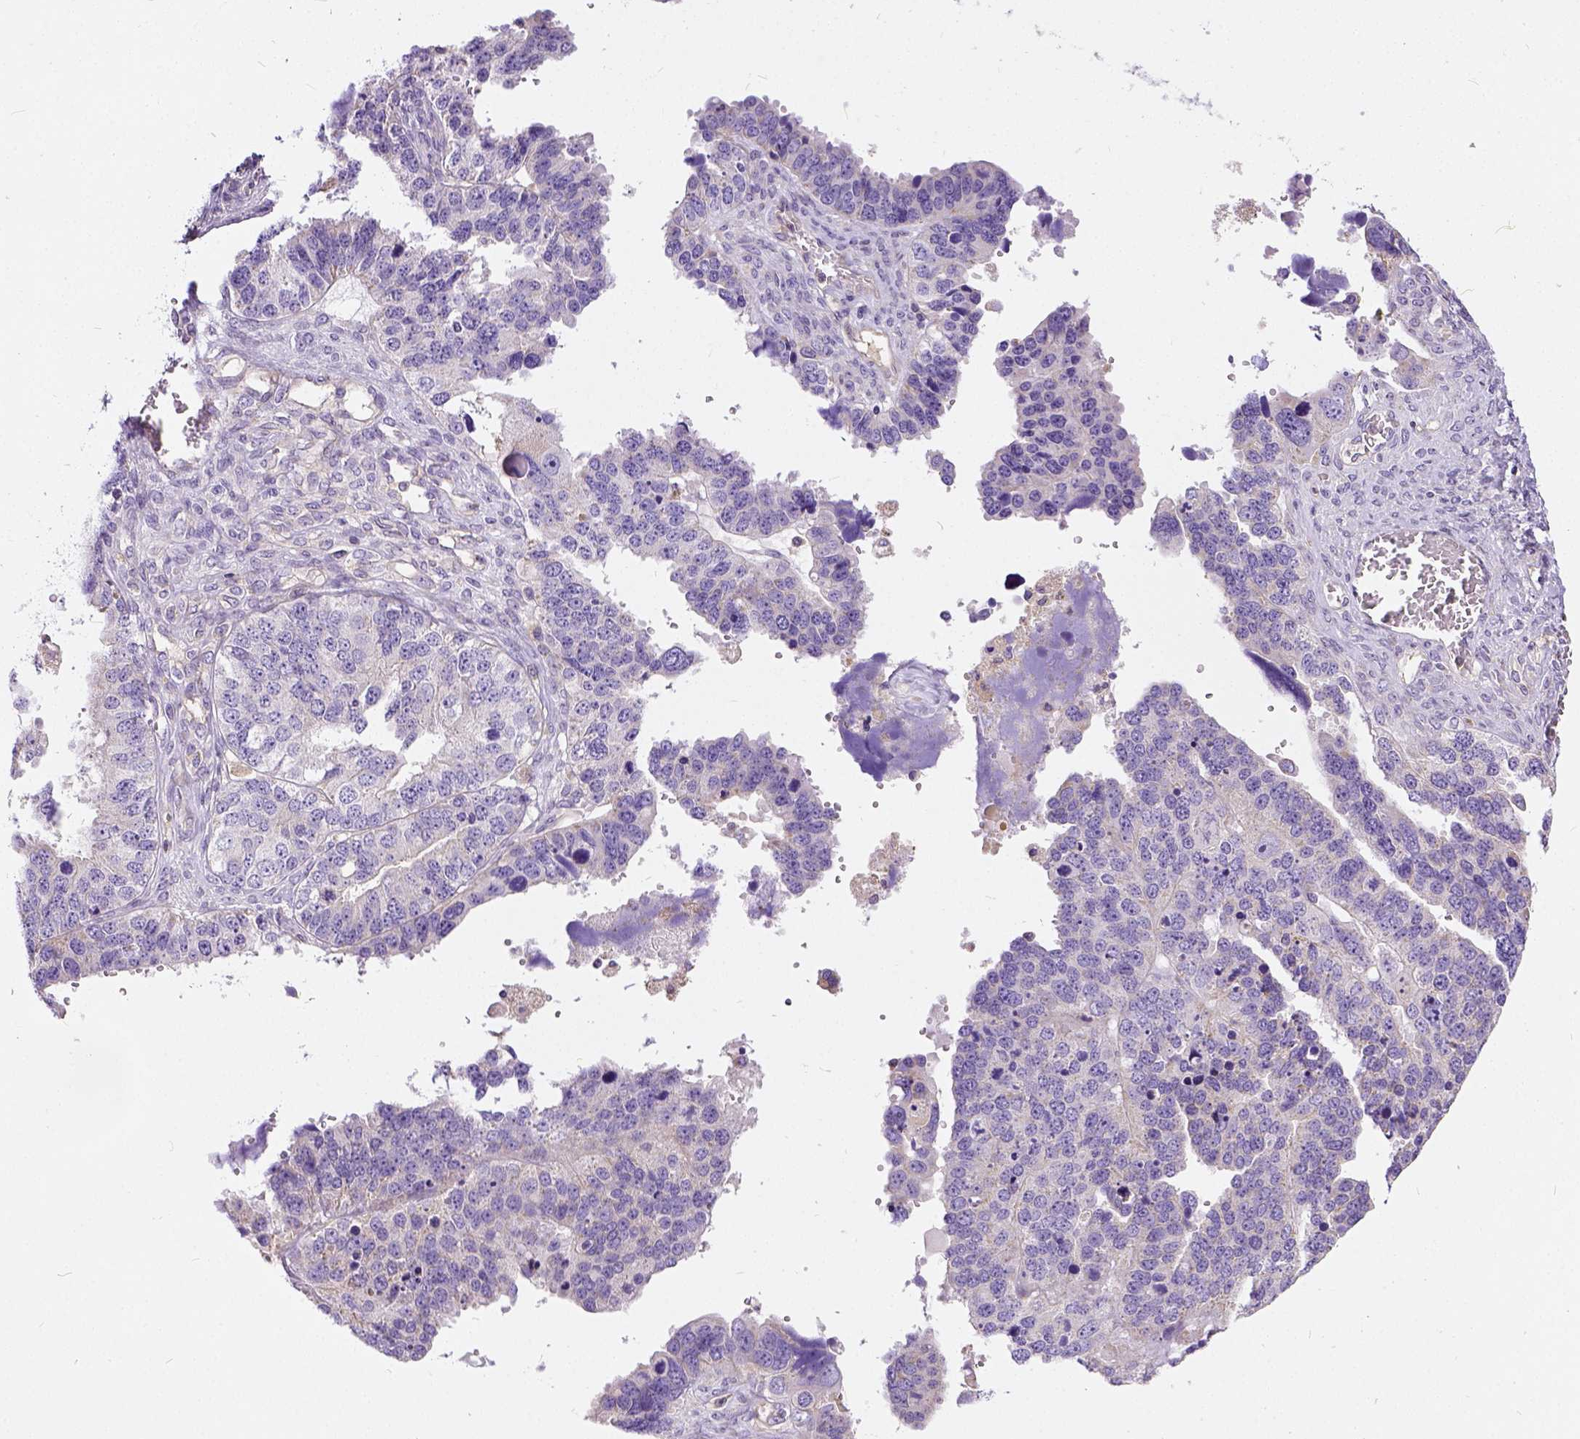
{"staining": {"intensity": "negative", "quantity": "none", "location": "none"}, "tissue": "ovarian cancer", "cell_type": "Tumor cells", "image_type": "cancer", "snomed": [{"axis": "morphology", "description": "Cystadenocarcinoma, serous, NOS"}, {"axis": "topography", "description": "Ovary"}], "caption": "The immunohistochemistry histopathology image has no significant positivity in tumor cells of ovarian cancer (serous cystadenocarcinoma) tissue.", "gene": "CADM4", "patient": {"sex": "female", "age": 76}}